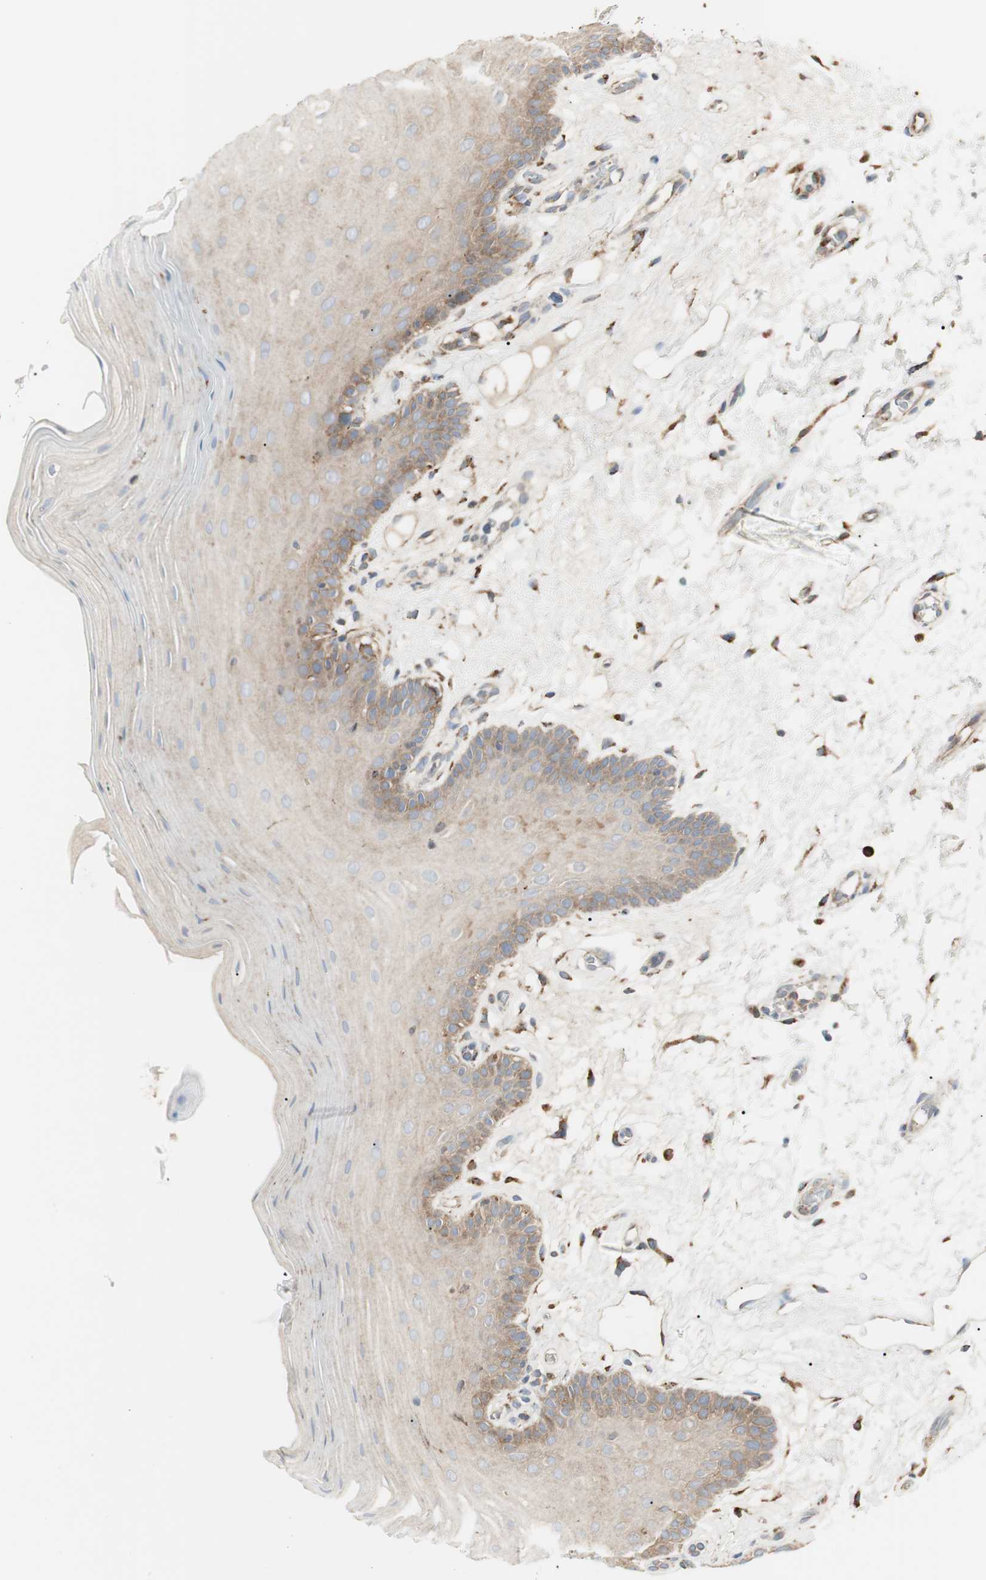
{"staining": {"intensity": "moderate", "quantity": "<25%", "location": "cytoplasmic/membranous"}, "tissue": "oral mucosa", "cell_type": "Squamous epithelial cells", "image_type": "normal", "snomed": [{"axis": "morphology", "description": "Normal tissue, NOS"}, {"axis": "morphology", "description": "Squamous cell carcinoma, NOS"}, {"axis": "topography", "description": "Skeletal muscle"}, {"axis": "topography", "description": "Oral tissue"}, {"axis": "topography", "description": "Head-Neck"}], "caption": "Protein staining by immunohistochemistry (IHC) exhibits moderate cytoplasmic/membranous positivity in approximately <25% of squamous epithelial cells in normal oral mucosa. (DAB IHC with brightfield microscopy, high magnification).", "gene": "HSP90B1", "patient": {"sex": "male", "age": 71}}